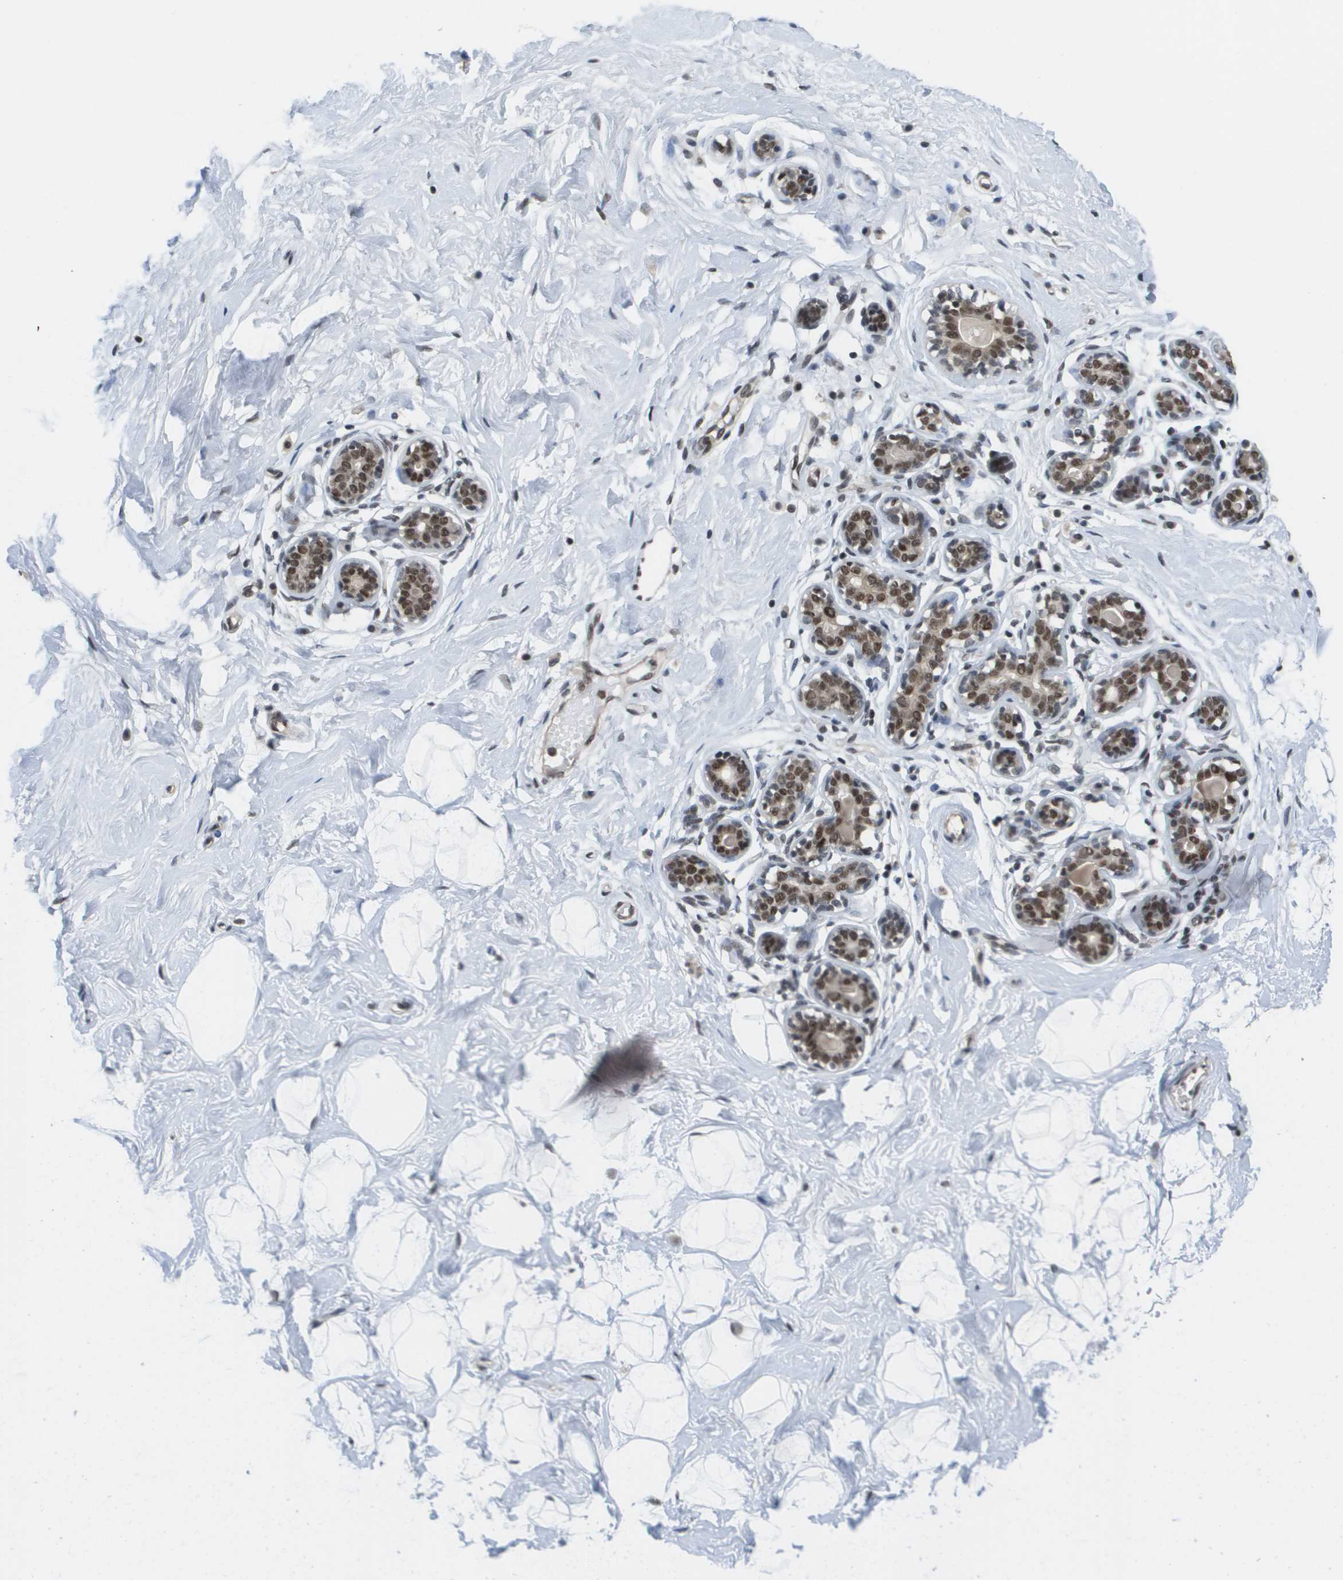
{"staining": {"intensity": "moderate", "quantity": "<25%", "location": "nuclear"}, "tissue": "breast", "cell_type": "Adipocytes", "image_type": "normal", "snomed": [{"axis": "morphology", "description": "Normal tissue, NOS"}, {"axis": "topography", "description": "Breast"}], "caption": "This histopathology image demonstrates benign breast stained with immunohistochemistry to label a protein in brown. The nuclear of adipocytes show moderate positivity for the protein. Nuclei are counter-stained blue.", "gene": "ISY1", "patient": {"sex": "female", "age": 23}}